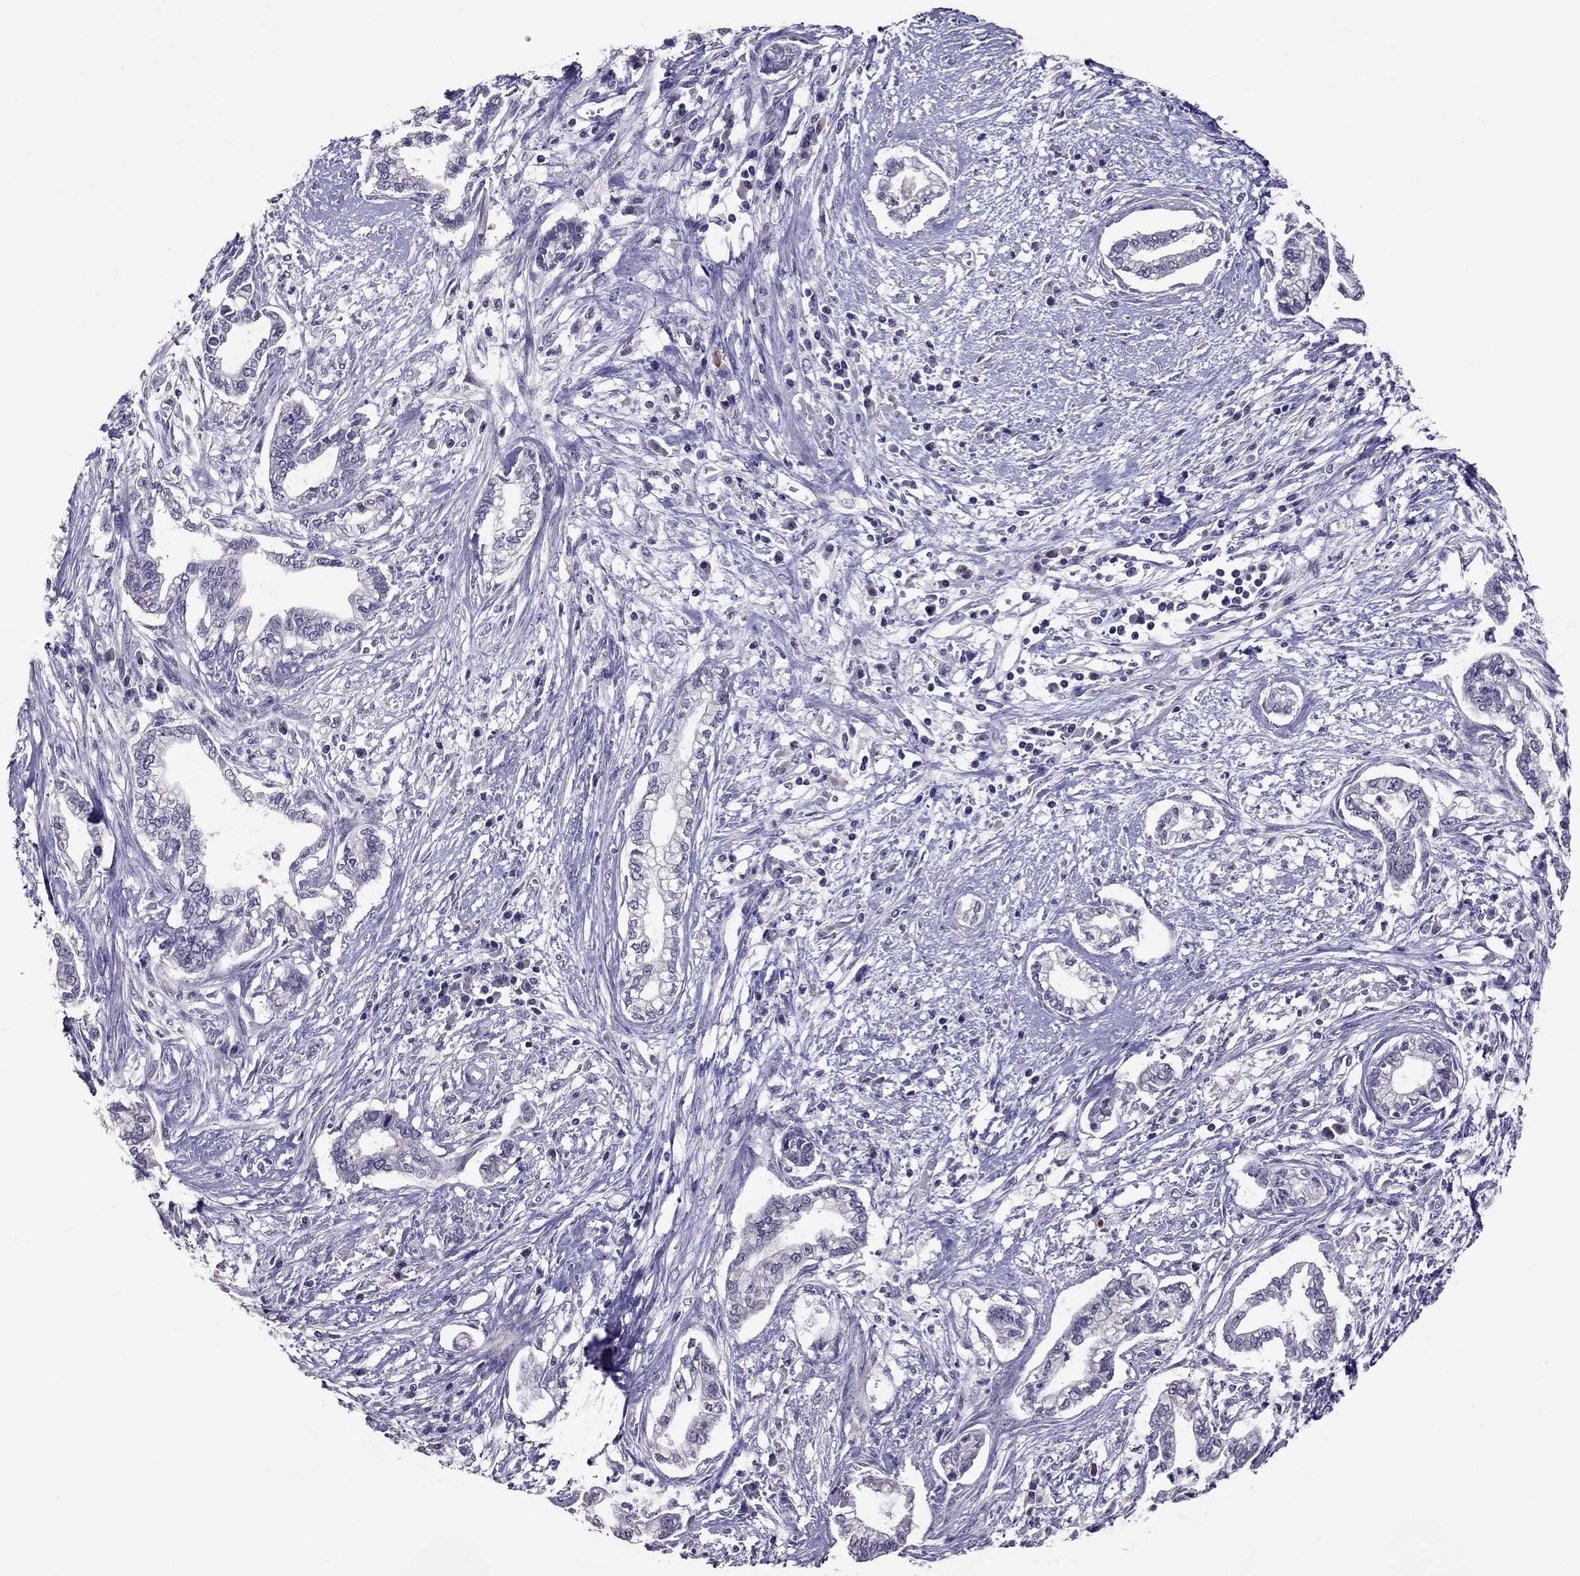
{"staining": {"intensity": "negative", "quantity": "none", "location": "none"}, "tissue": "cervical cancer", "cell_type": "Tumor cells", "image_type": "cancer", "snomed": [{"axis": "morphology", "description": "Adenocarcinoma, NOS"}, {"axis": "topography", "description": "Cervix"}], "caption": "A micrograph of cervical cancer (adenocarcinoma) stained for a protein shows no brown staining in tumor cells.", "gene": "LRRC46", "patient": {"sex": "female", "age": 62}}